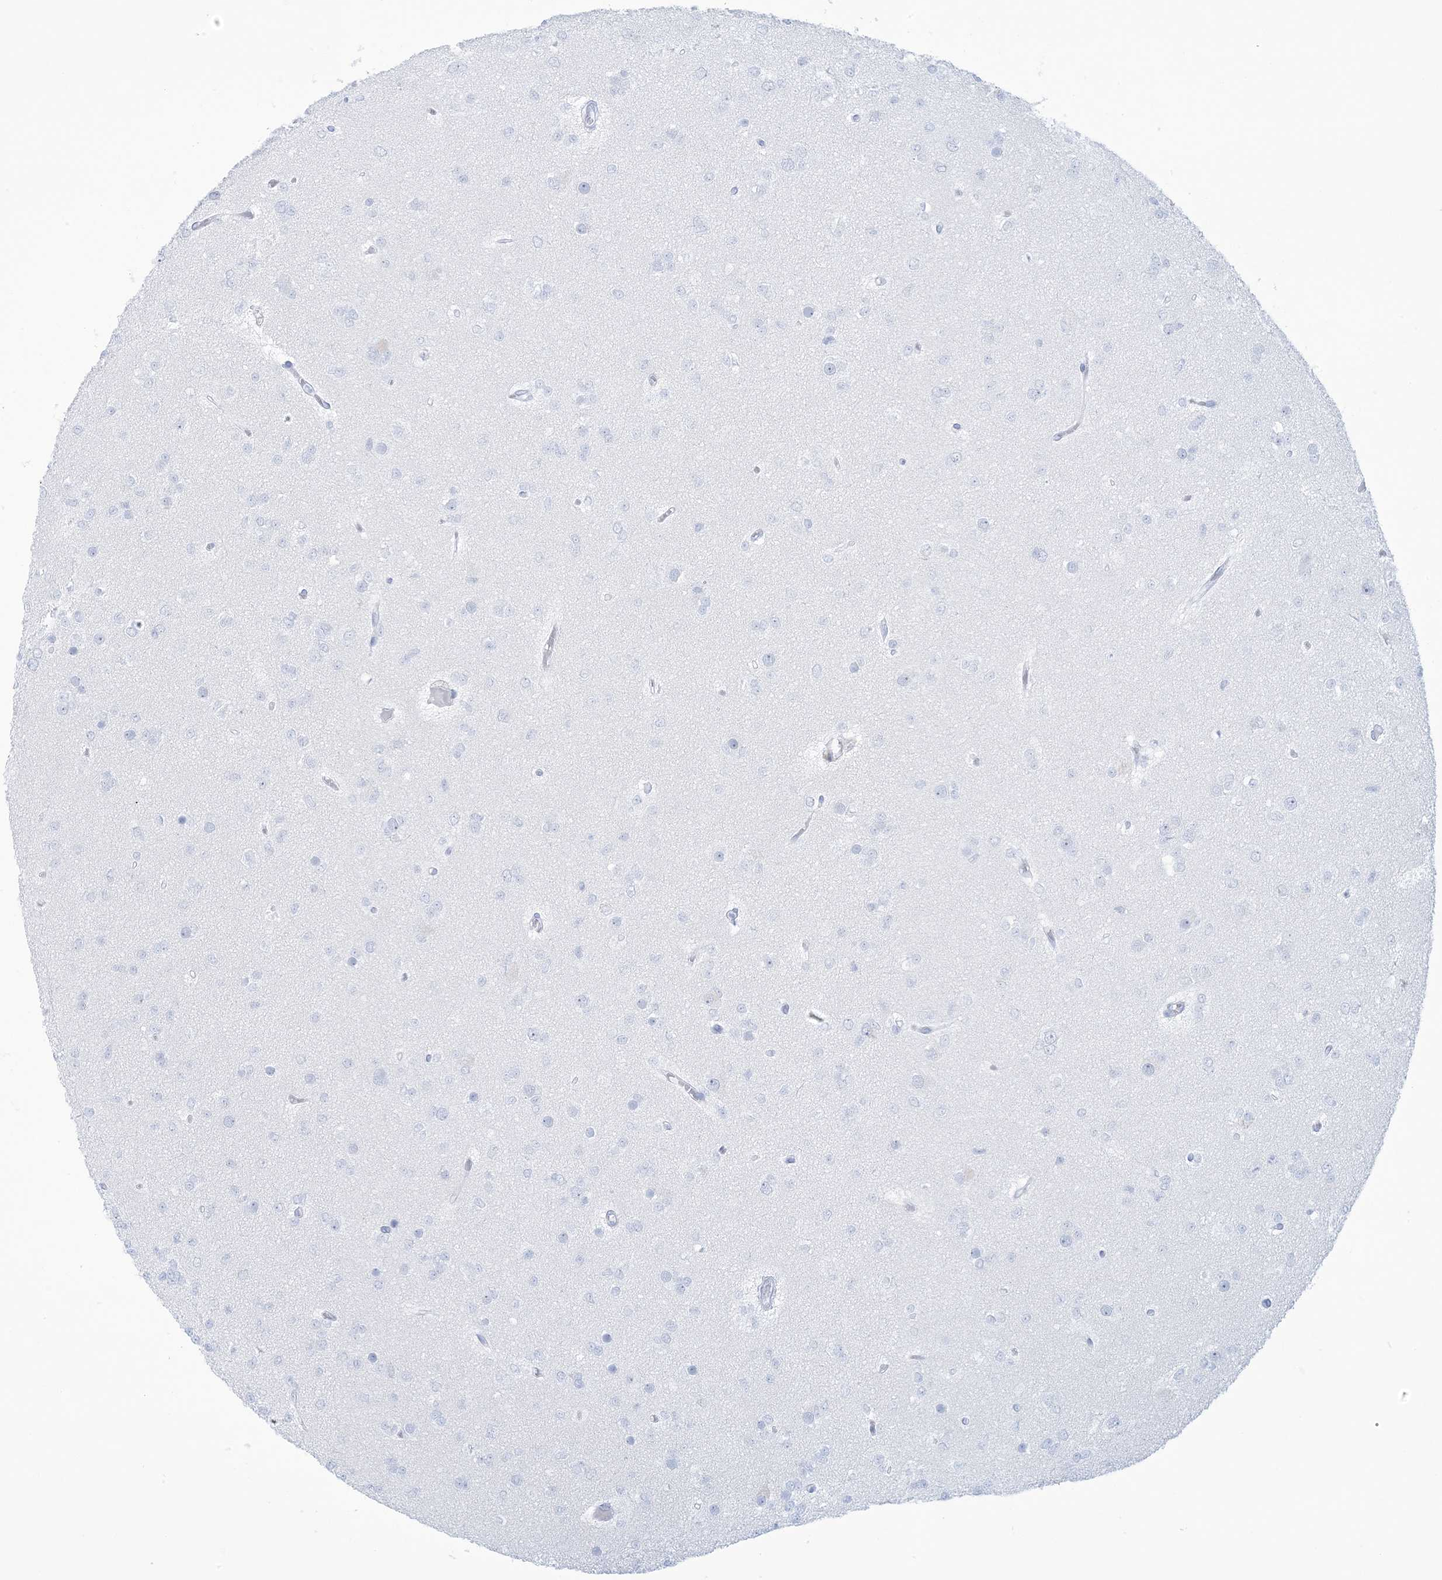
{"staining": {"intensity": "negative", "quantity": "none", "location": "none"}, "tissue": "glioma", "cell_type": "Tumor cells", "image_type": "cancer", "snomed": [{"axis": "morphology", "description": "Glioma, malignant, Low grade"}, {"axis": "topography", "description": "Brain"}], "caption": "An immunohistochemistry (IHC) micrograph of malignant glioma (low-grade) is shown. There is no staining in tumor cells of malignant glioma (low-grade).", "gene": "AGXT", "patient": {"sex": "female", "age": 22}}